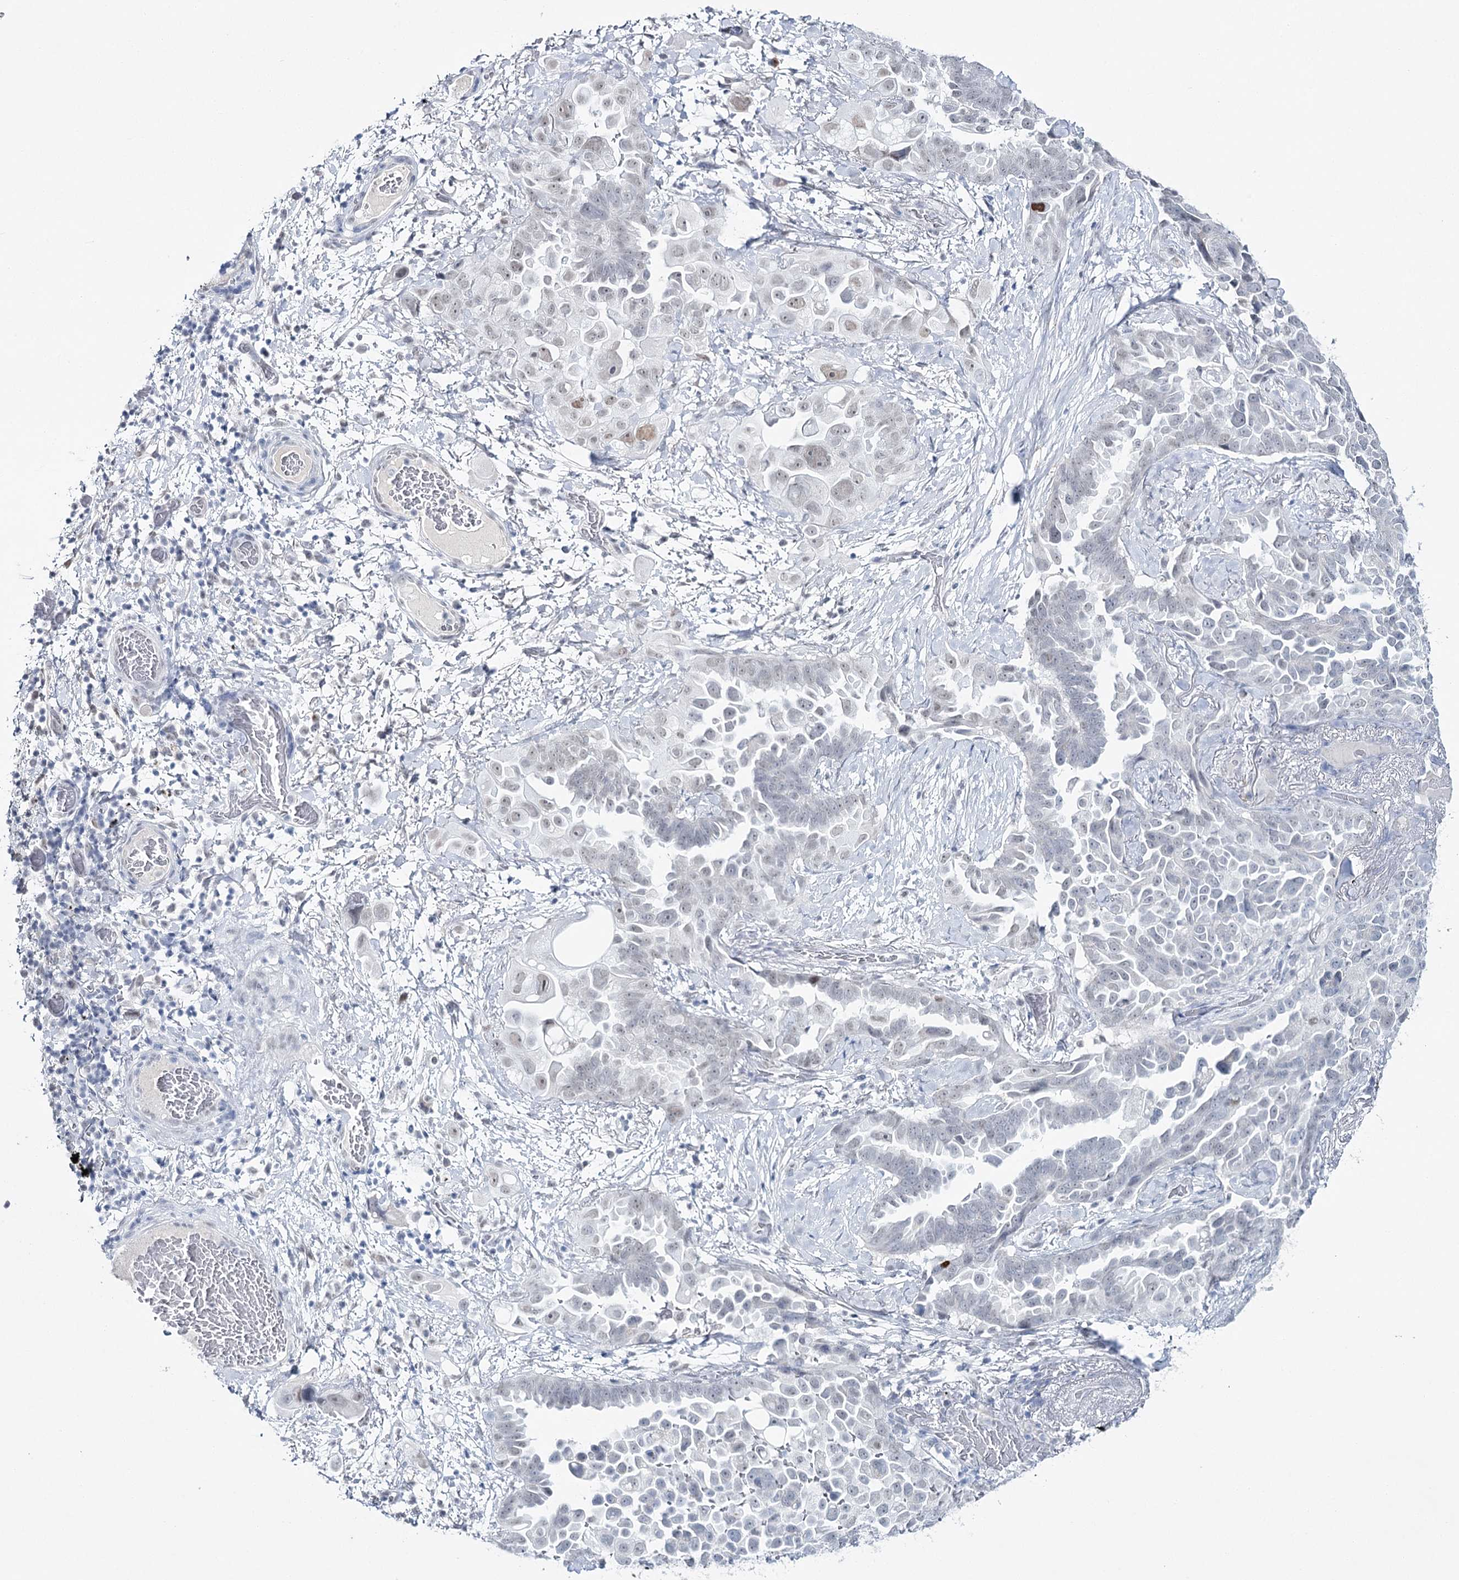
{"staining": {"intensity": "weak", "quantity": "<25%", "location": "nuclear"}, "tissue": "lung cancer", "cell_type": "Tumor cells", "image_type": "cancer", "snomed": [{"axis": "morphology", "description": "Adenocarcinoma, NOS"}, {"axis": "topography", "description": "Lung"}], "caption": "Immunohistochemistry (IHC) image of lung cancer (adenocarcinoma) stained for a protein (brown), which shows no staining in tumor cells.", "gene": "ZC3H8", "patient": {"sex": "female", "age": 67}}